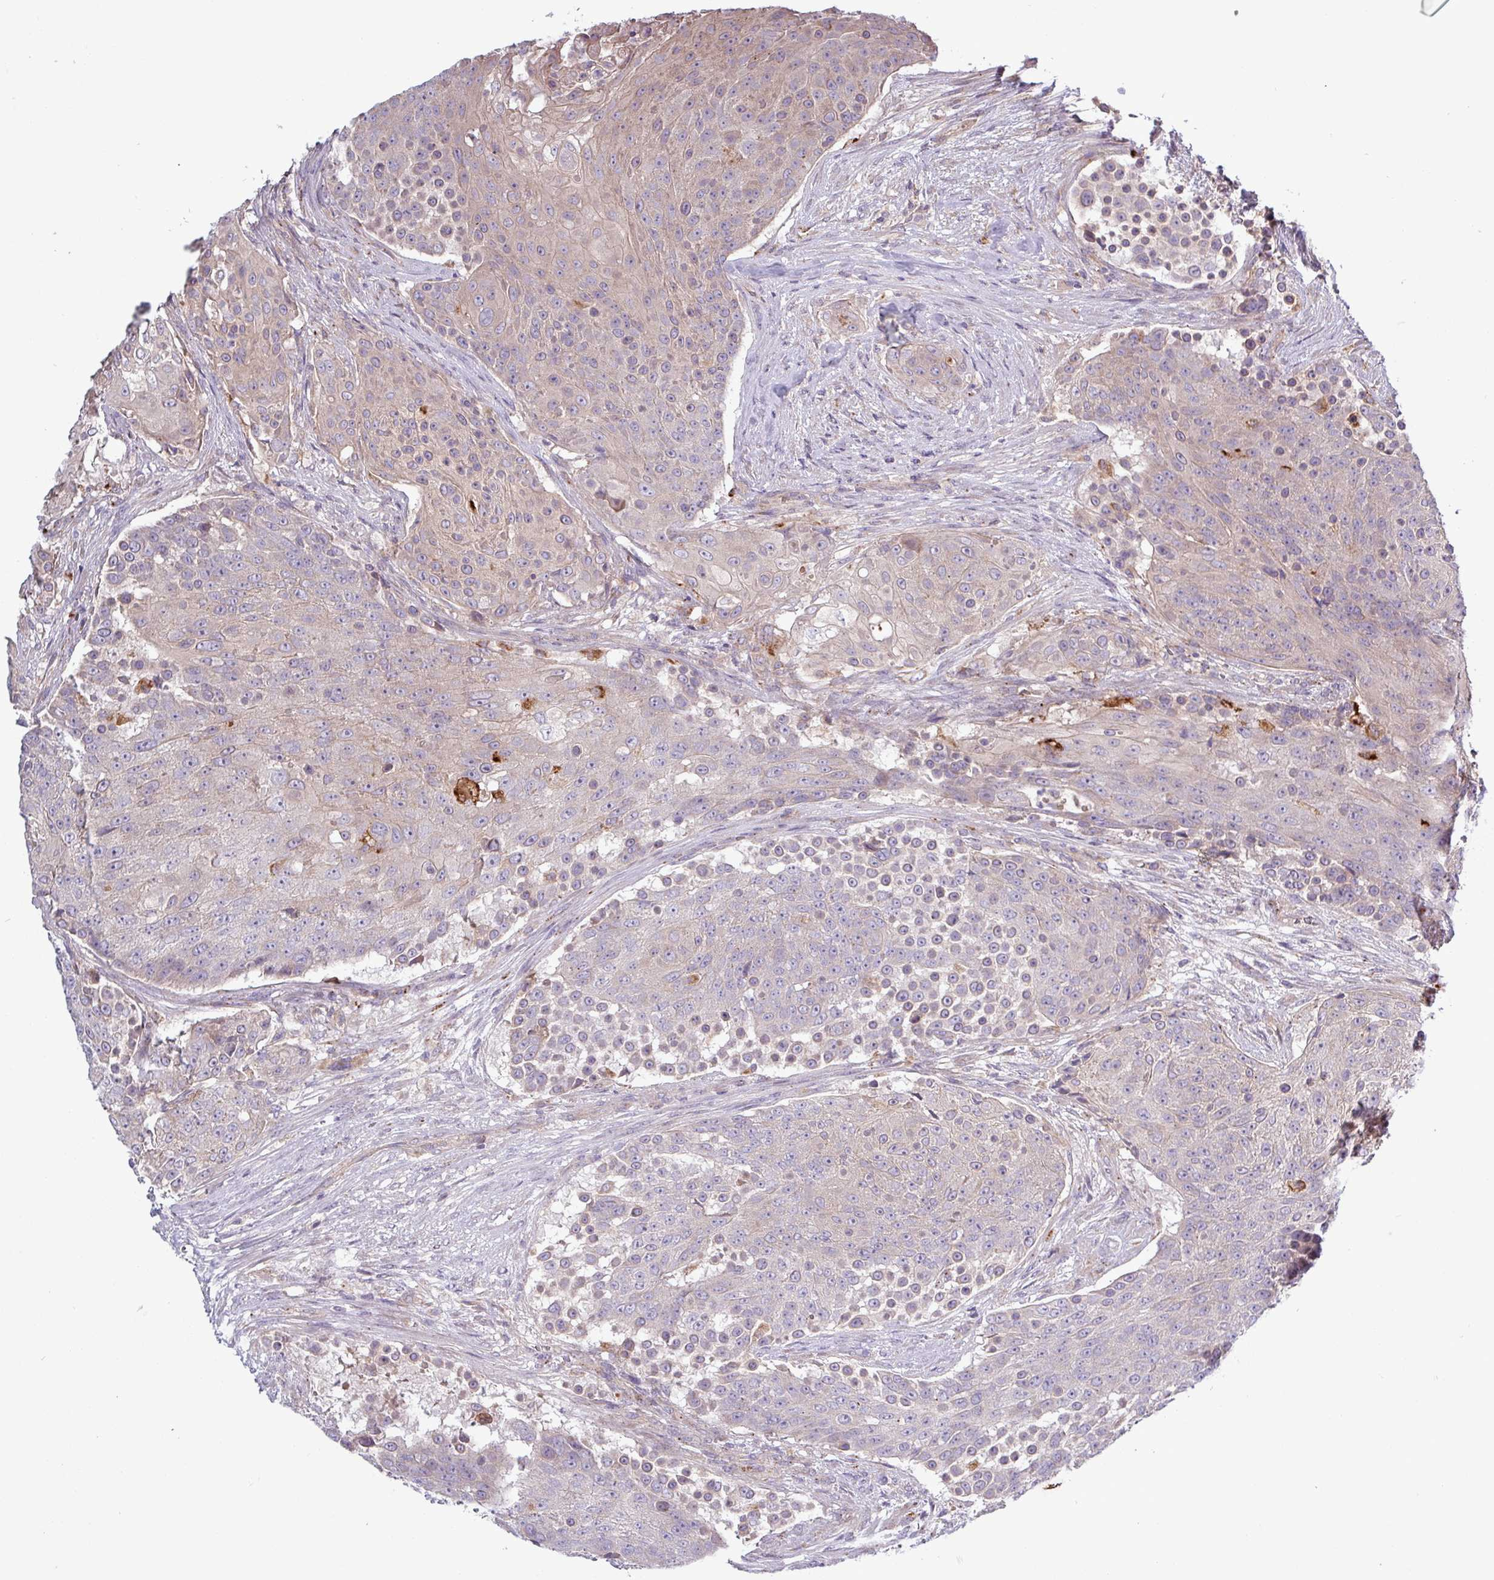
{"staining": {"intensity": "negative", "quantity": "none", "location": "none"}, "tissue": "urothelial cancer", "cell_type": "Tumor cells", "image_type": "cancer", "snomed": [{"axis": "morphology", "description": "Urothelial carcinoma, High grade"}, {"axis": "topography", "description": "Urinary bladder"}], "caption": "This photomicrograph is of urothelial carcinoma (high-grade) stained with immunohistochemistry to label a protein in brown with the nuclei are counter-stained blue. There is no positivity in tumor cells. Nuclei are stained in blue.", "gene": "PLIN2", "patient": {"sex": "female", "age": 63}}